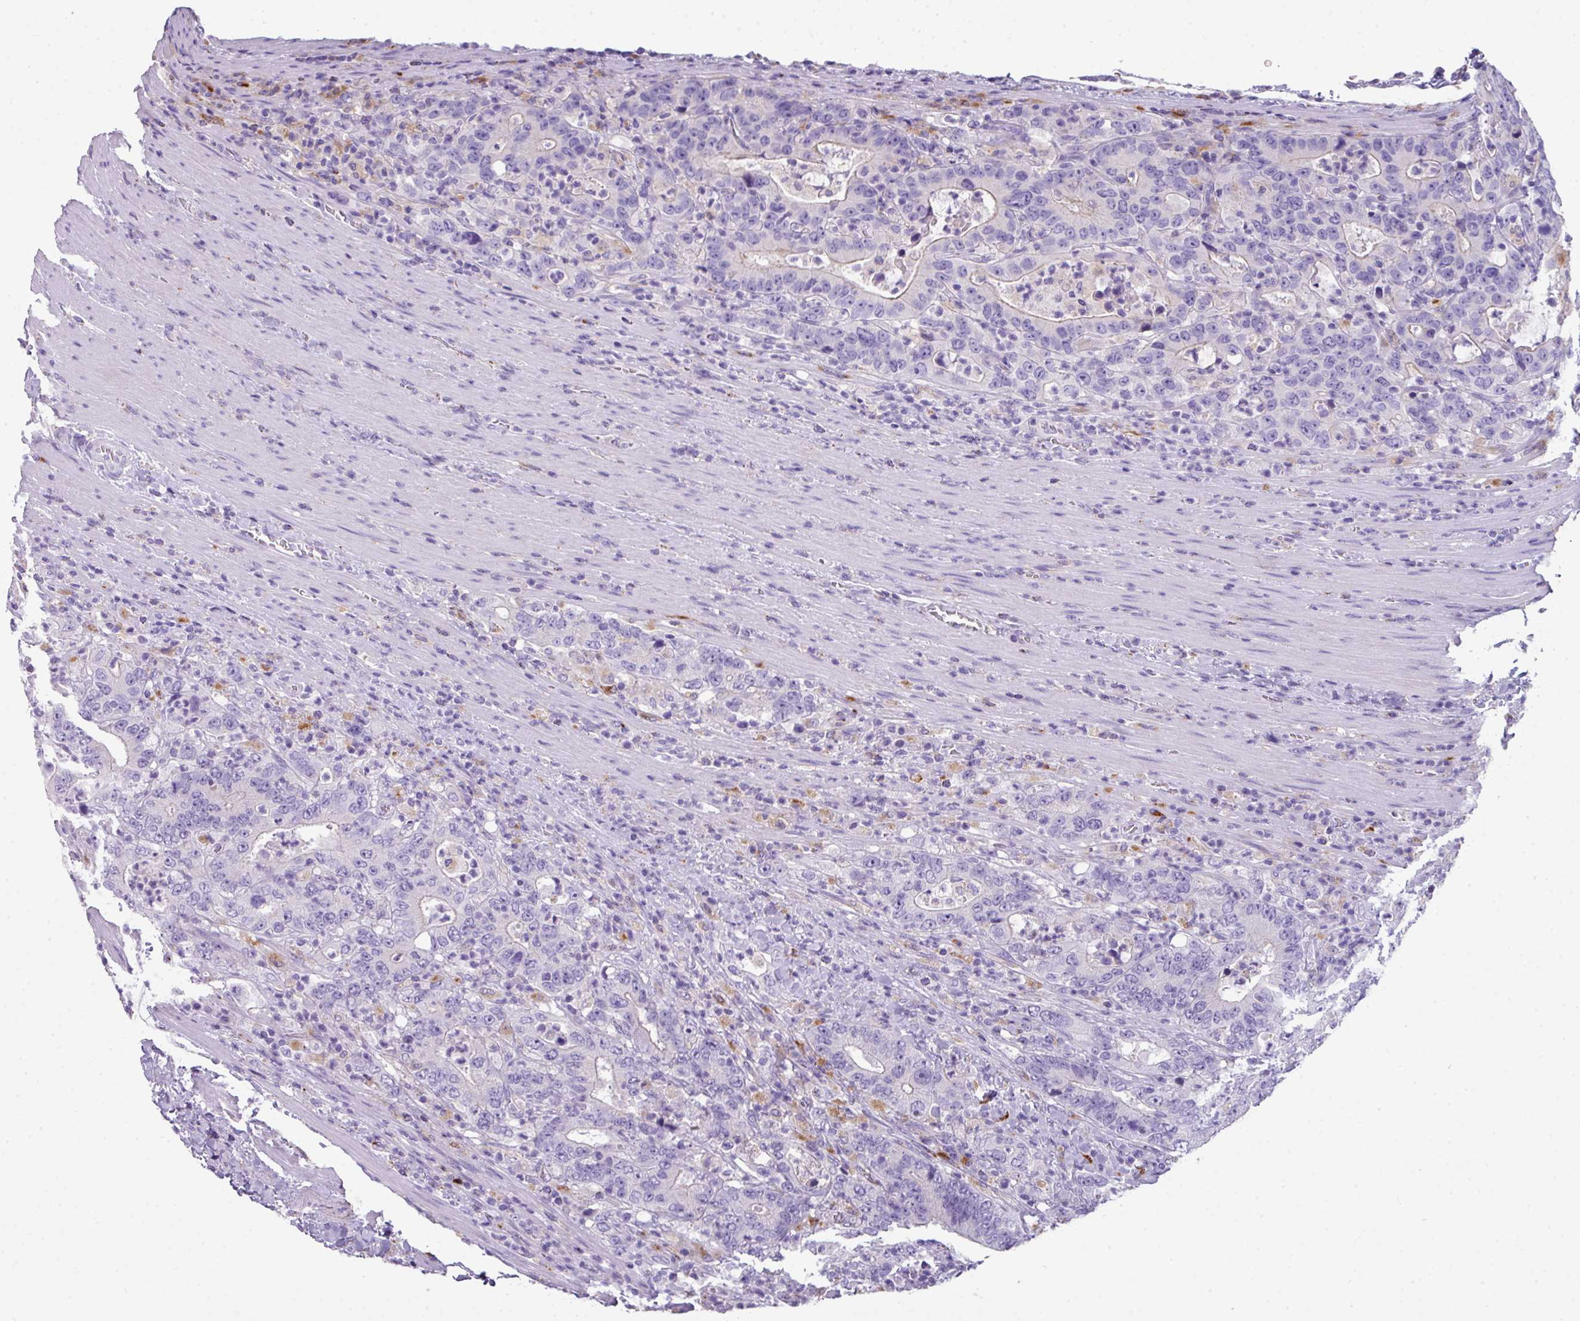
{"staining": {"intensity": "negative", "quantity": "none", "location": "none"}, "tissue": "colorectal cancer", "cell_type": "Tumor cells", "image_type": "cancer", "snomed": [{"axis": "morphology", "description": "Adenocarcinoma, NOS"}, {"axis": "topography", "description": "Colon"}], "caption": "Tumor cells show no significant positivity in colorectal cancer (adenocarcinoma). (Stains: DAB immunohistochemistry with hematoxylin counter stain, Microscopy: brightfield microscopy at high magnification).", "gene": "ZNF568", "patient": {"sex": "female", "age": 75}}